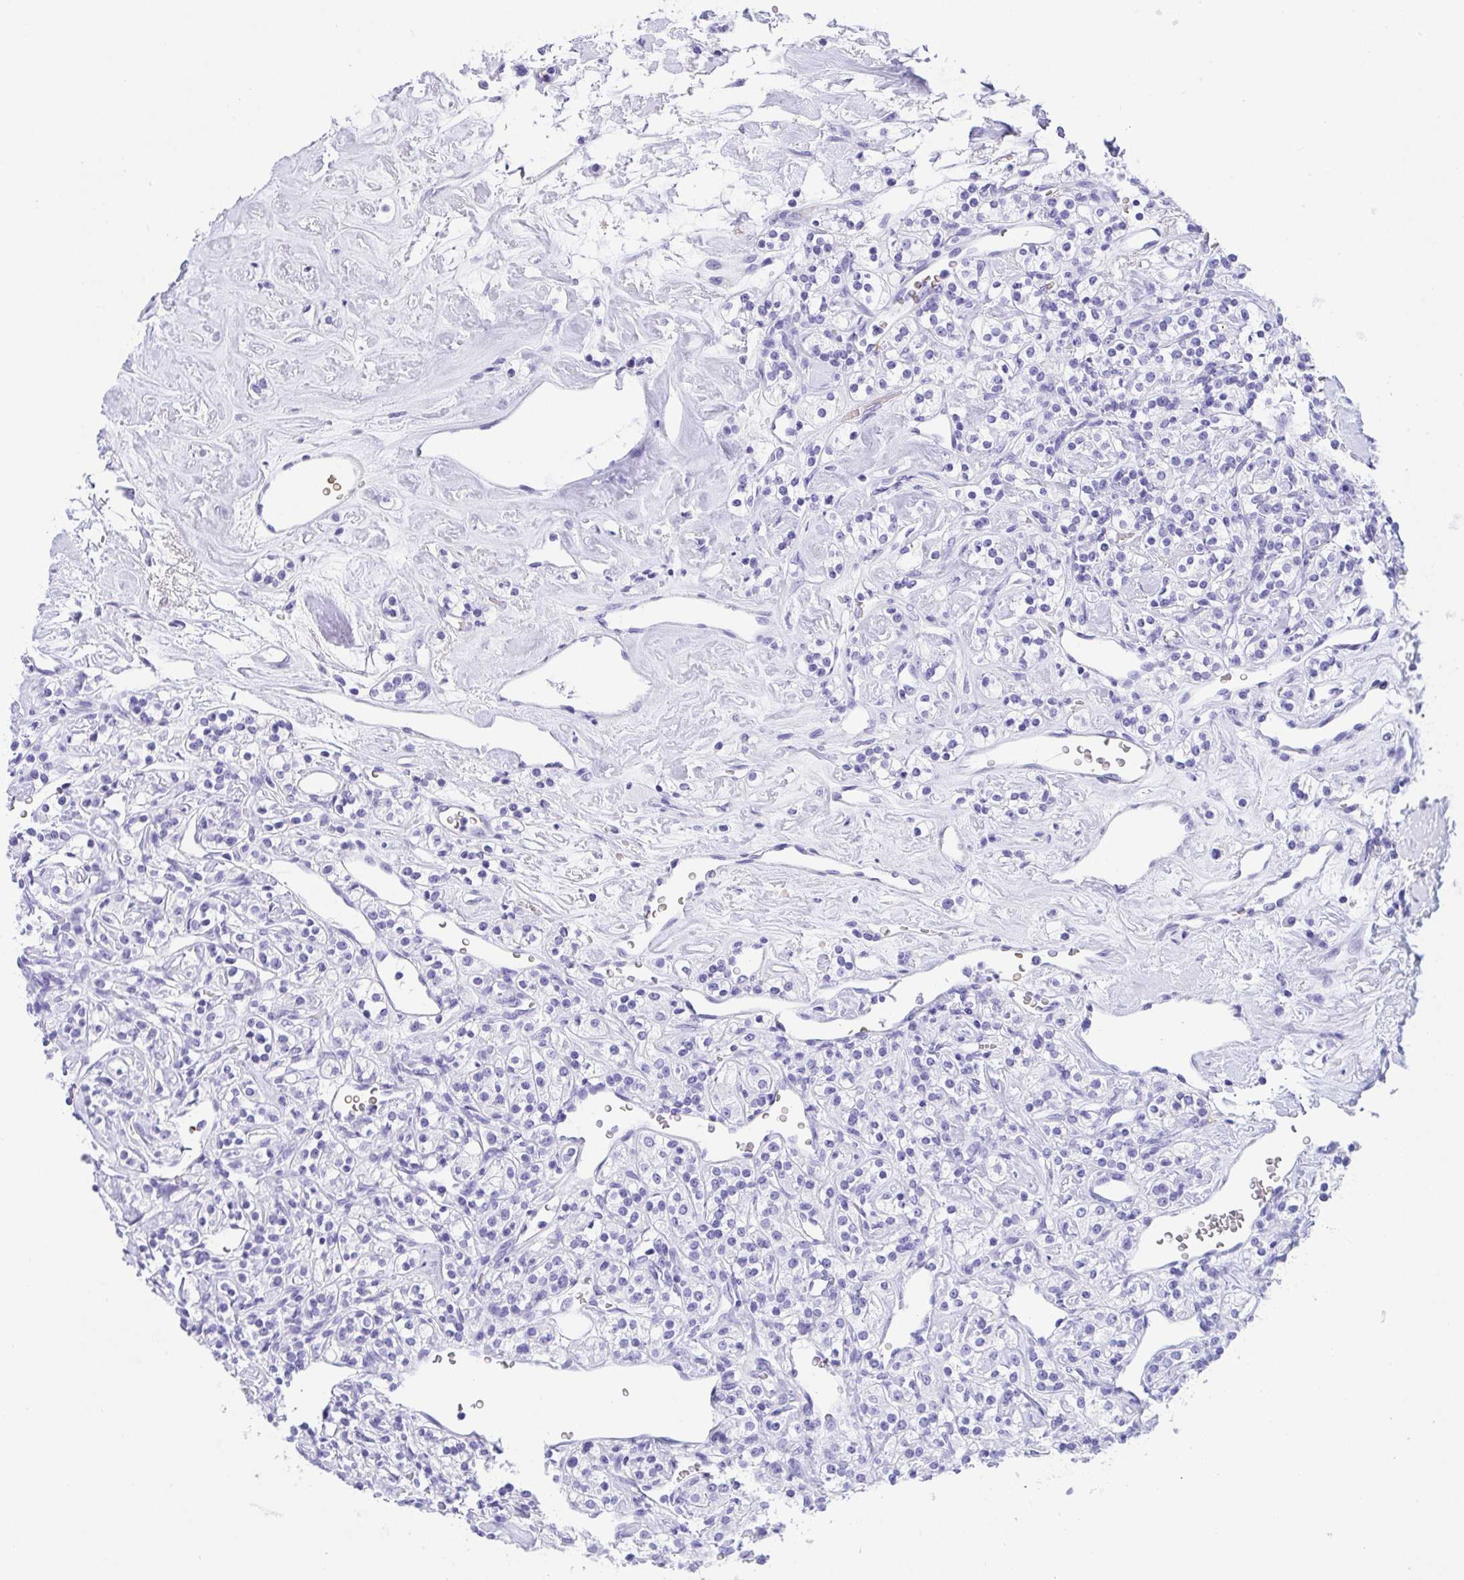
{"staining": {"intensity": "negative", "quantity": "none", "location": "none"}, "tissue": "renal cancer", "cell_type": "Tumor cells", "image_type": "cancer", "snomed": [{"axis": "morphology", "description": "Adenocarcinoma, NOS"}, {"axis": "topography", "description": "Kidney"}], "caption": "There is no significant staining in tumor cells of renal cancer.", "gene": "ANK1", "patient": {"sex": "male", "age": 77}}